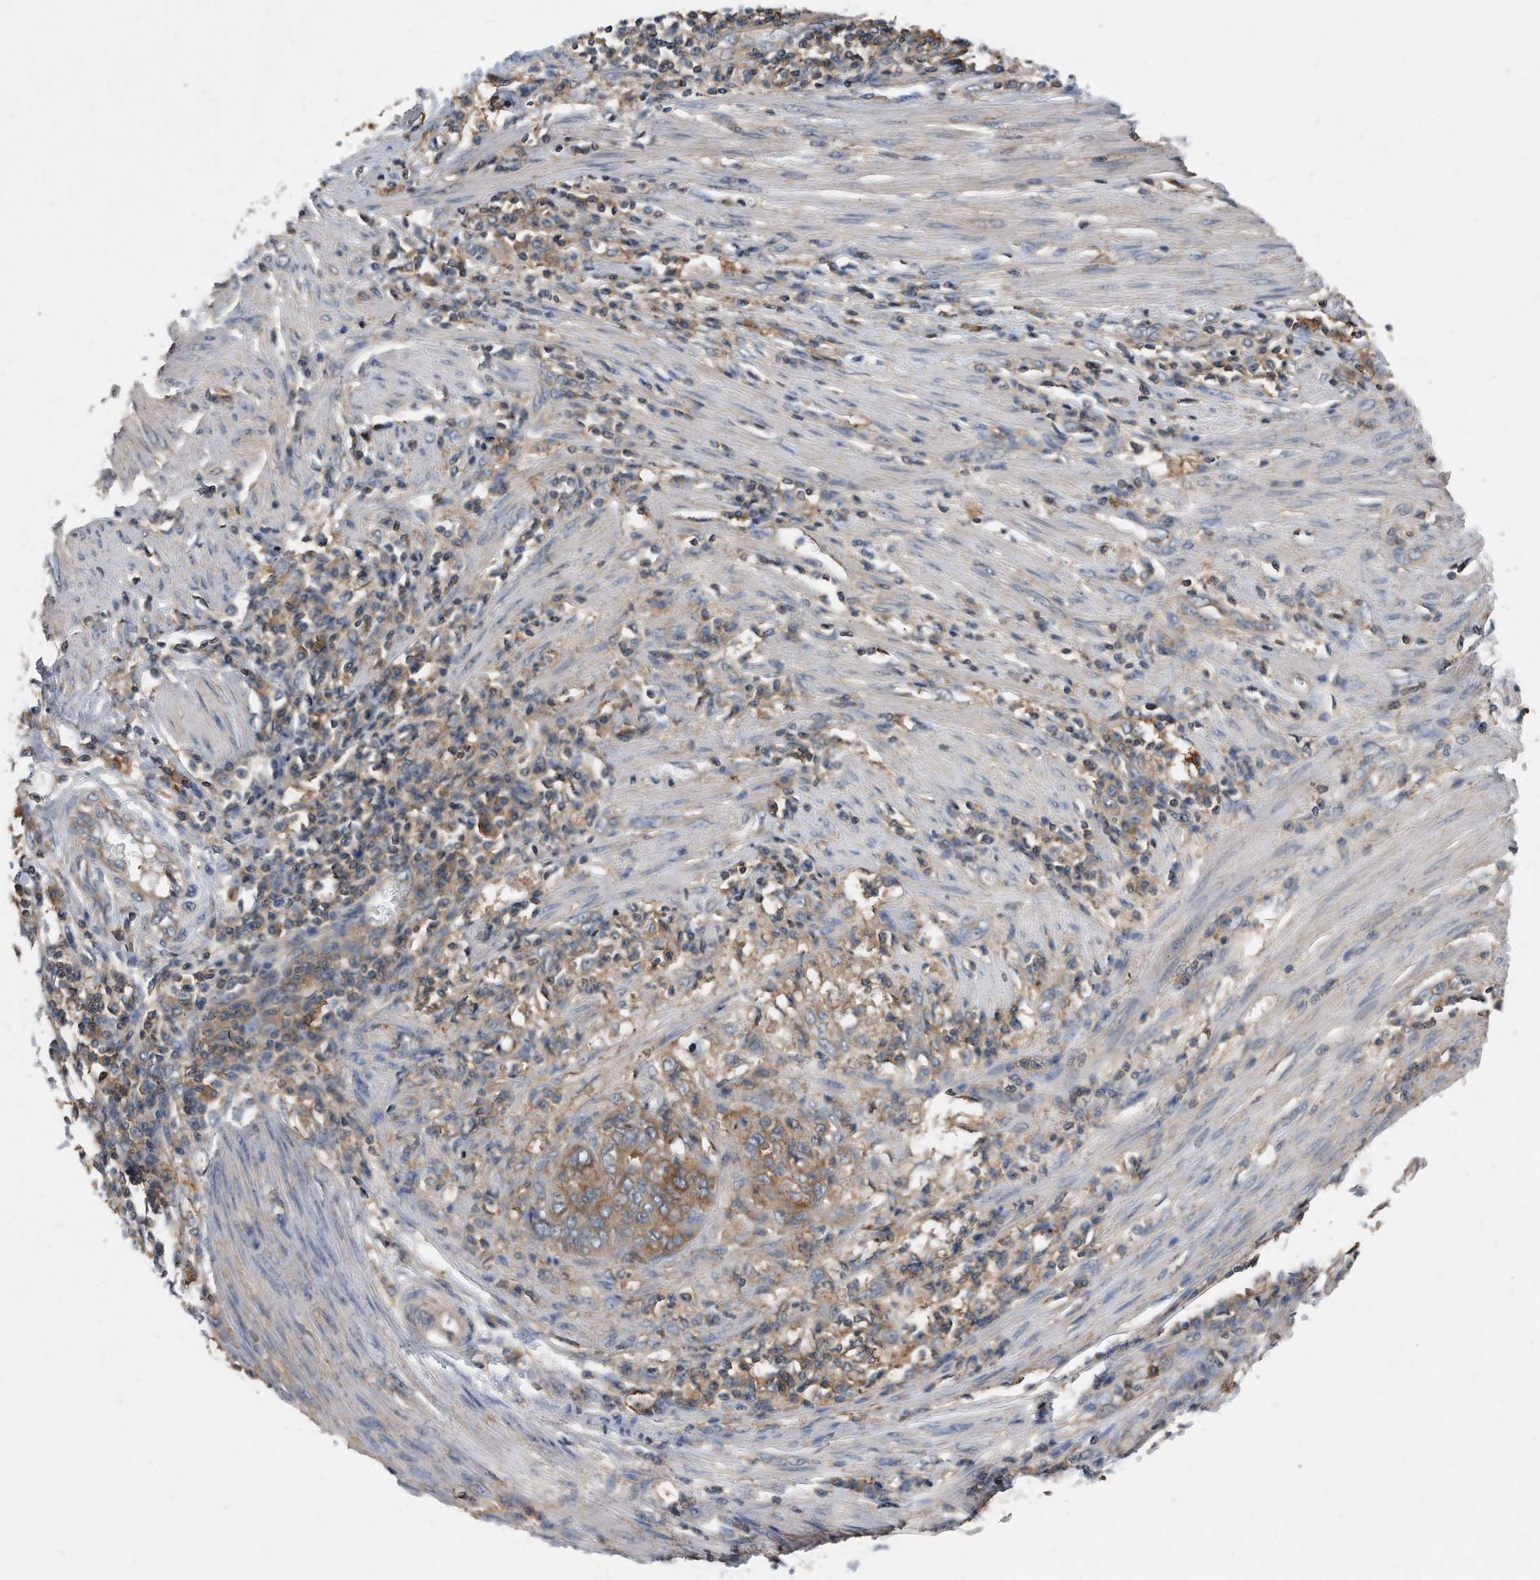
{"staining": {"intensity": "moderate", "quantity": "25%-75%", "location": "cytoplasmic/membranous"}, "tissue": "endometrial cancer", "cell_type": "Tumor cells", "image_type": "cancer", "snomed": [{"axis": "morphology", "description": "Adenocarcinoma, NOS"}, {"axis": "topography", "description": "Uterus"}, {"axis": "topography", "description": "Endometrium"}], "caption": "Endometrial cancer (adenocarcinoma) was stained to show a protein in brown. There is medium levels of moderate cytoplasmic/membranous expression in about 25%-75% of tumor cells. (Brightfield microscopy of DAB IHC at high magnification).", "gene": "ATG5", "patient": {"sex": "female", "age": 70}}